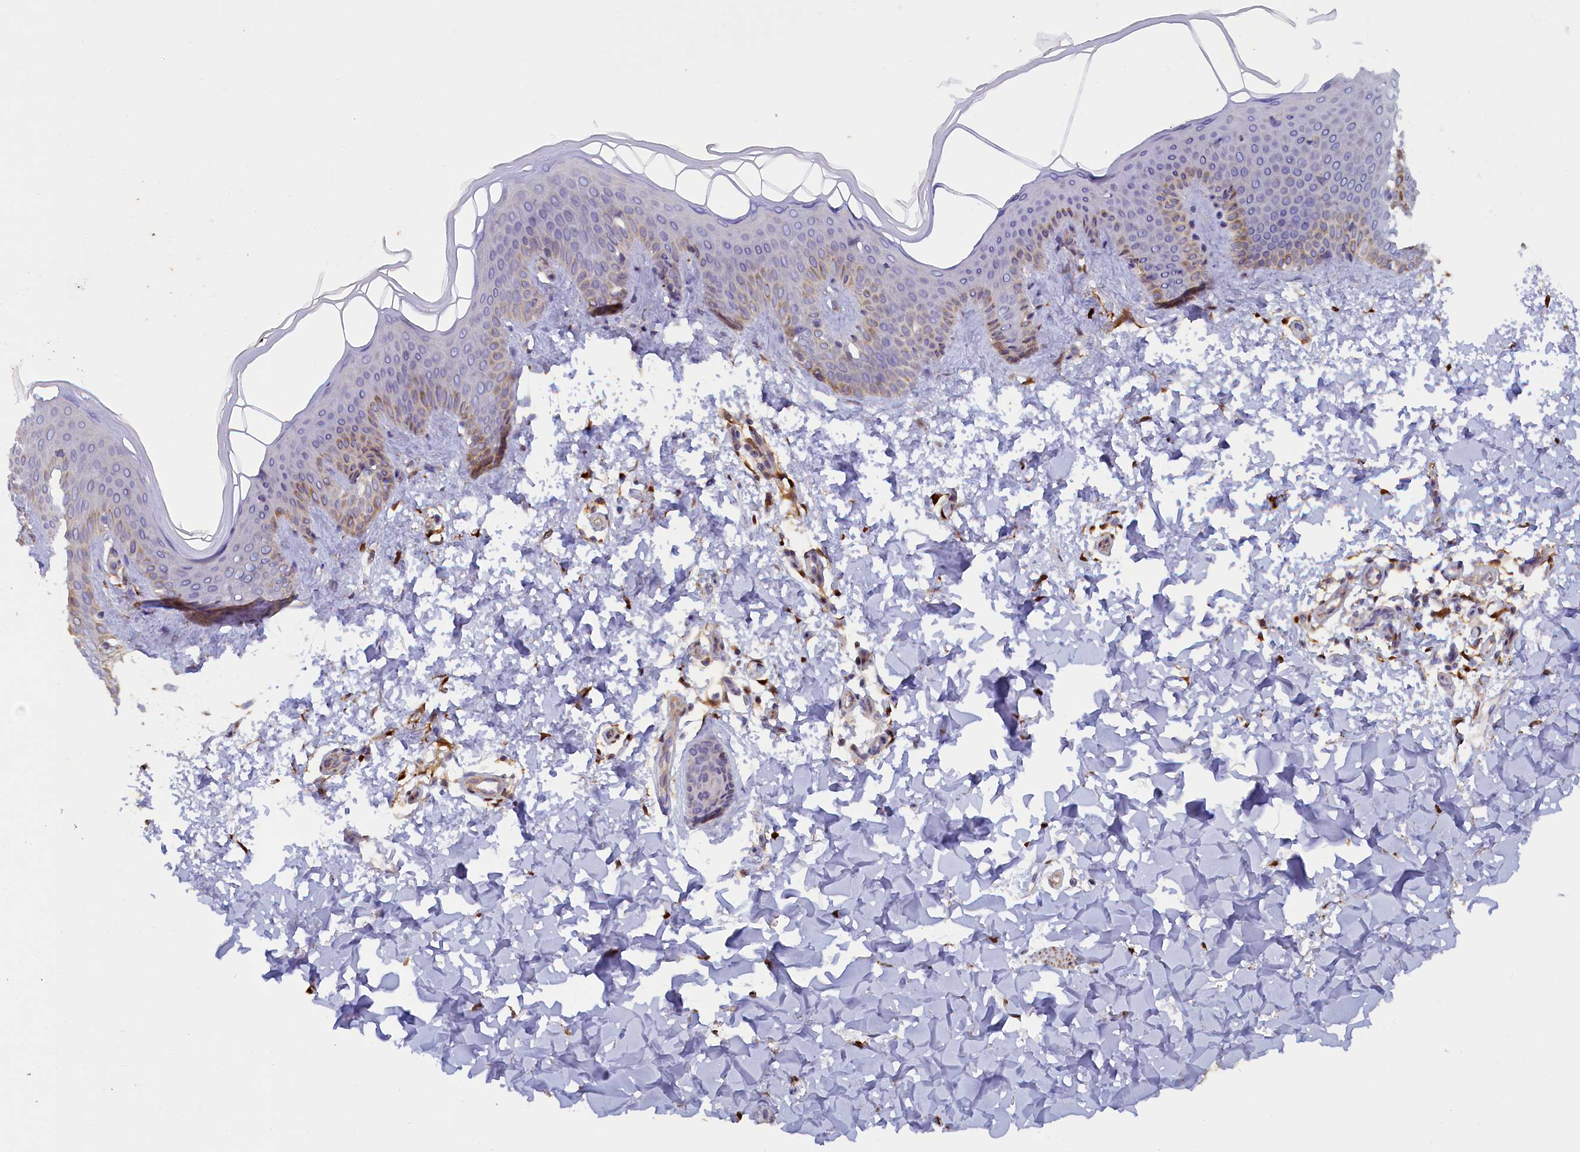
{"staining": {"intensity": "strong", "quantity": "25%-75%", "location": "cytoplasmic/membranous"}, "tissue": "skin", "cell_type": "Fibroblasts", "image_type": "normal", "snomed": [{"axis": "morphology", "description": "Normal tissue, NOS"}, {"axis": "topography", "description": "Skin"}], "caption": "Protein analysis of normal skin shows strong cytoplasmic/membranous expression in about 25%-75% of fibroblasts.", "gene": "POGLUT3", "patient": {"sex": "male", "age": 36}}